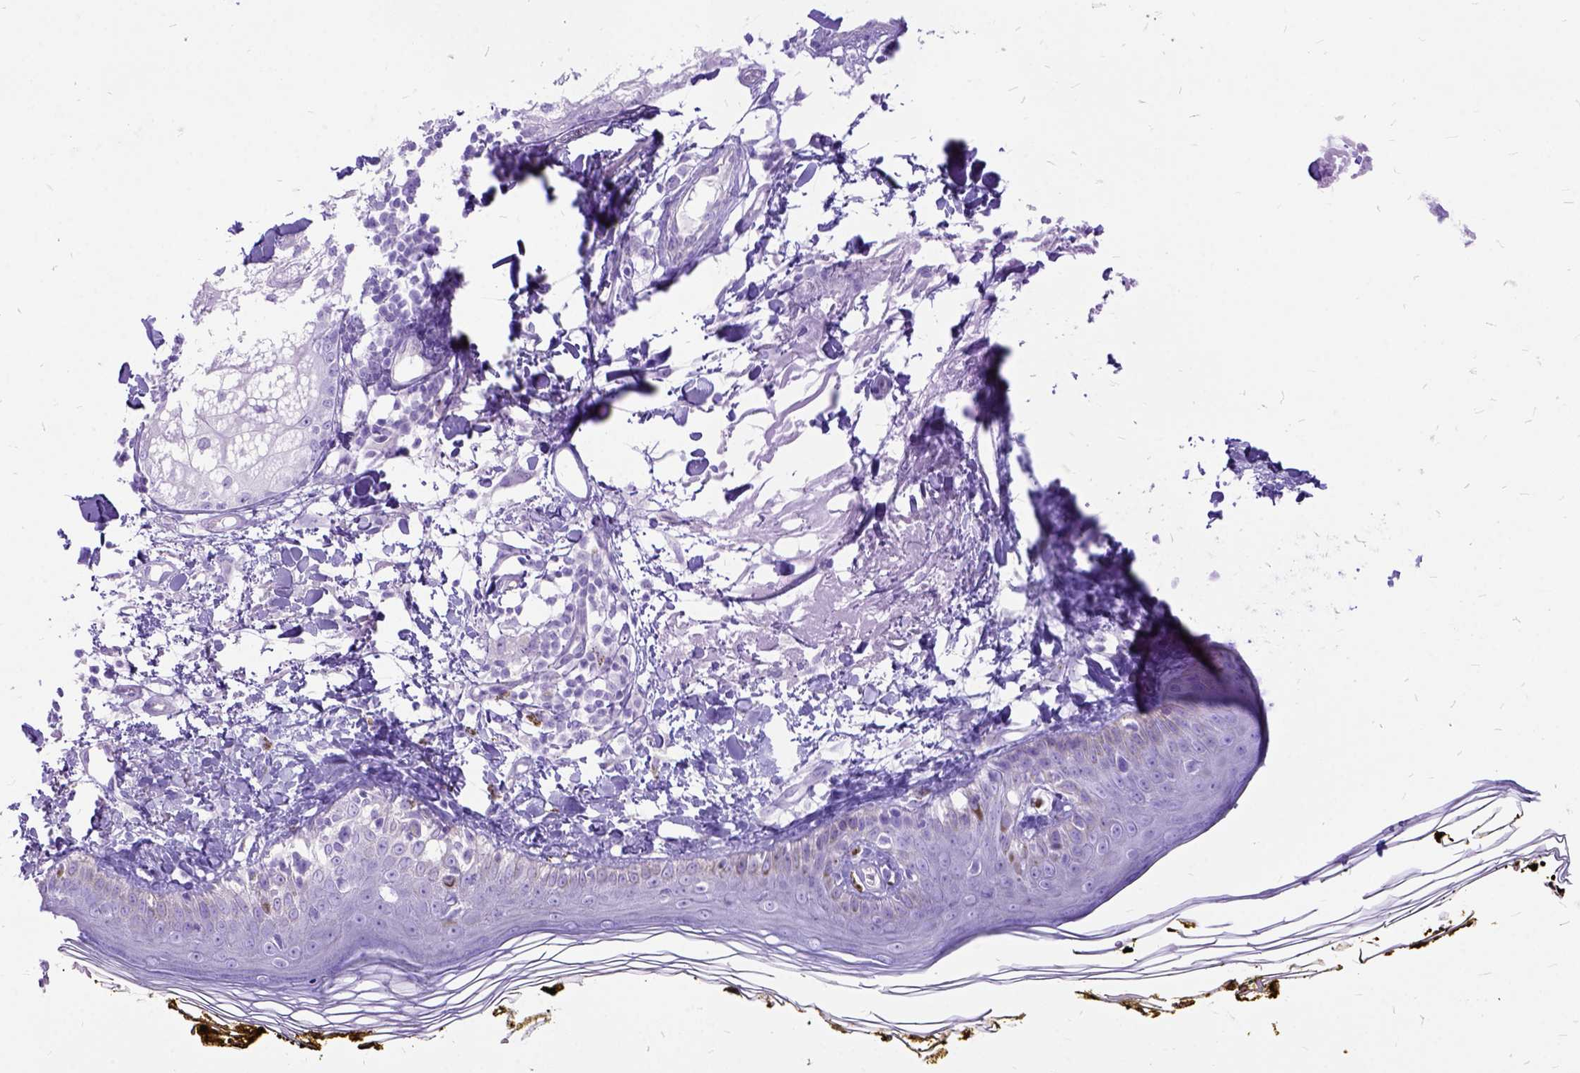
{"staining": {"intensity": "negative", "quantity": "none", "location": "none"}, "tissue": "skin", "cell_type": "Fibroblasts", "image_type": "normal", "snomed": [{"axis": "morphology", "description": "Normal tissue, NOS"}, {"axis": "topography", "description": "Skin"}], "caption": "Immunohistochemical staining of unremarkable skin displays no significant staining in fibroblasts.", "gene": "ARL9", "patient": {"sex": "male", "age": 76}}